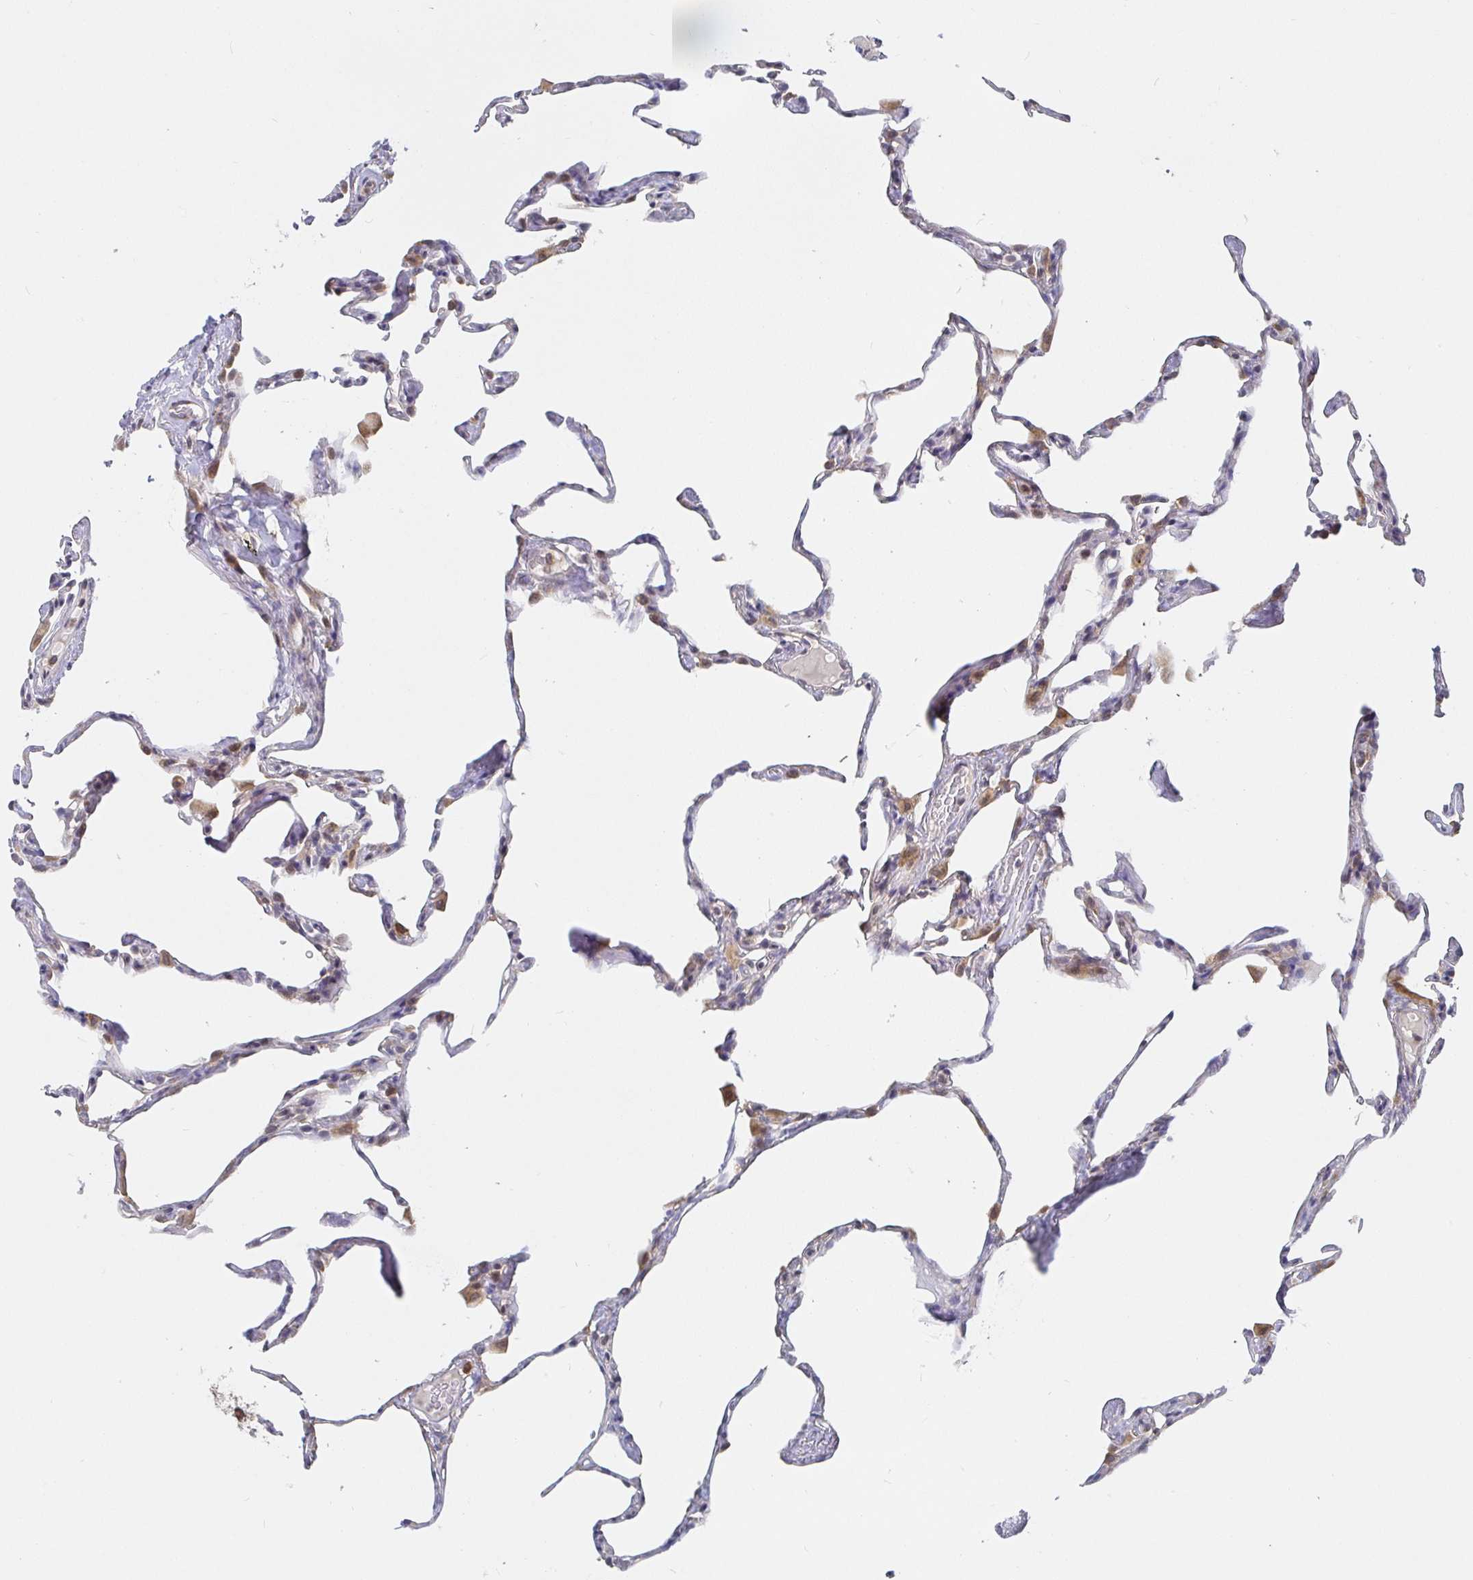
{"staining": {"intensity": "weak", "quantity": "<25%", "location": "cytoplasmic/membranous"}, "tissue": "lung", "cell_type": "Alveolar cells", "image_type": "normal", "snomed": [{"axis": "morphology", "description": "Normal tissue, NOS"}, {"axis": "topography", "description": "Lung"}], "caption": "IHC micrograph of normal human lung stained for a protein (brown), which reveals no staining in alveolar cells.", "gene": "ALG1L2", "patient": {"sex": "male", "age": 65}}